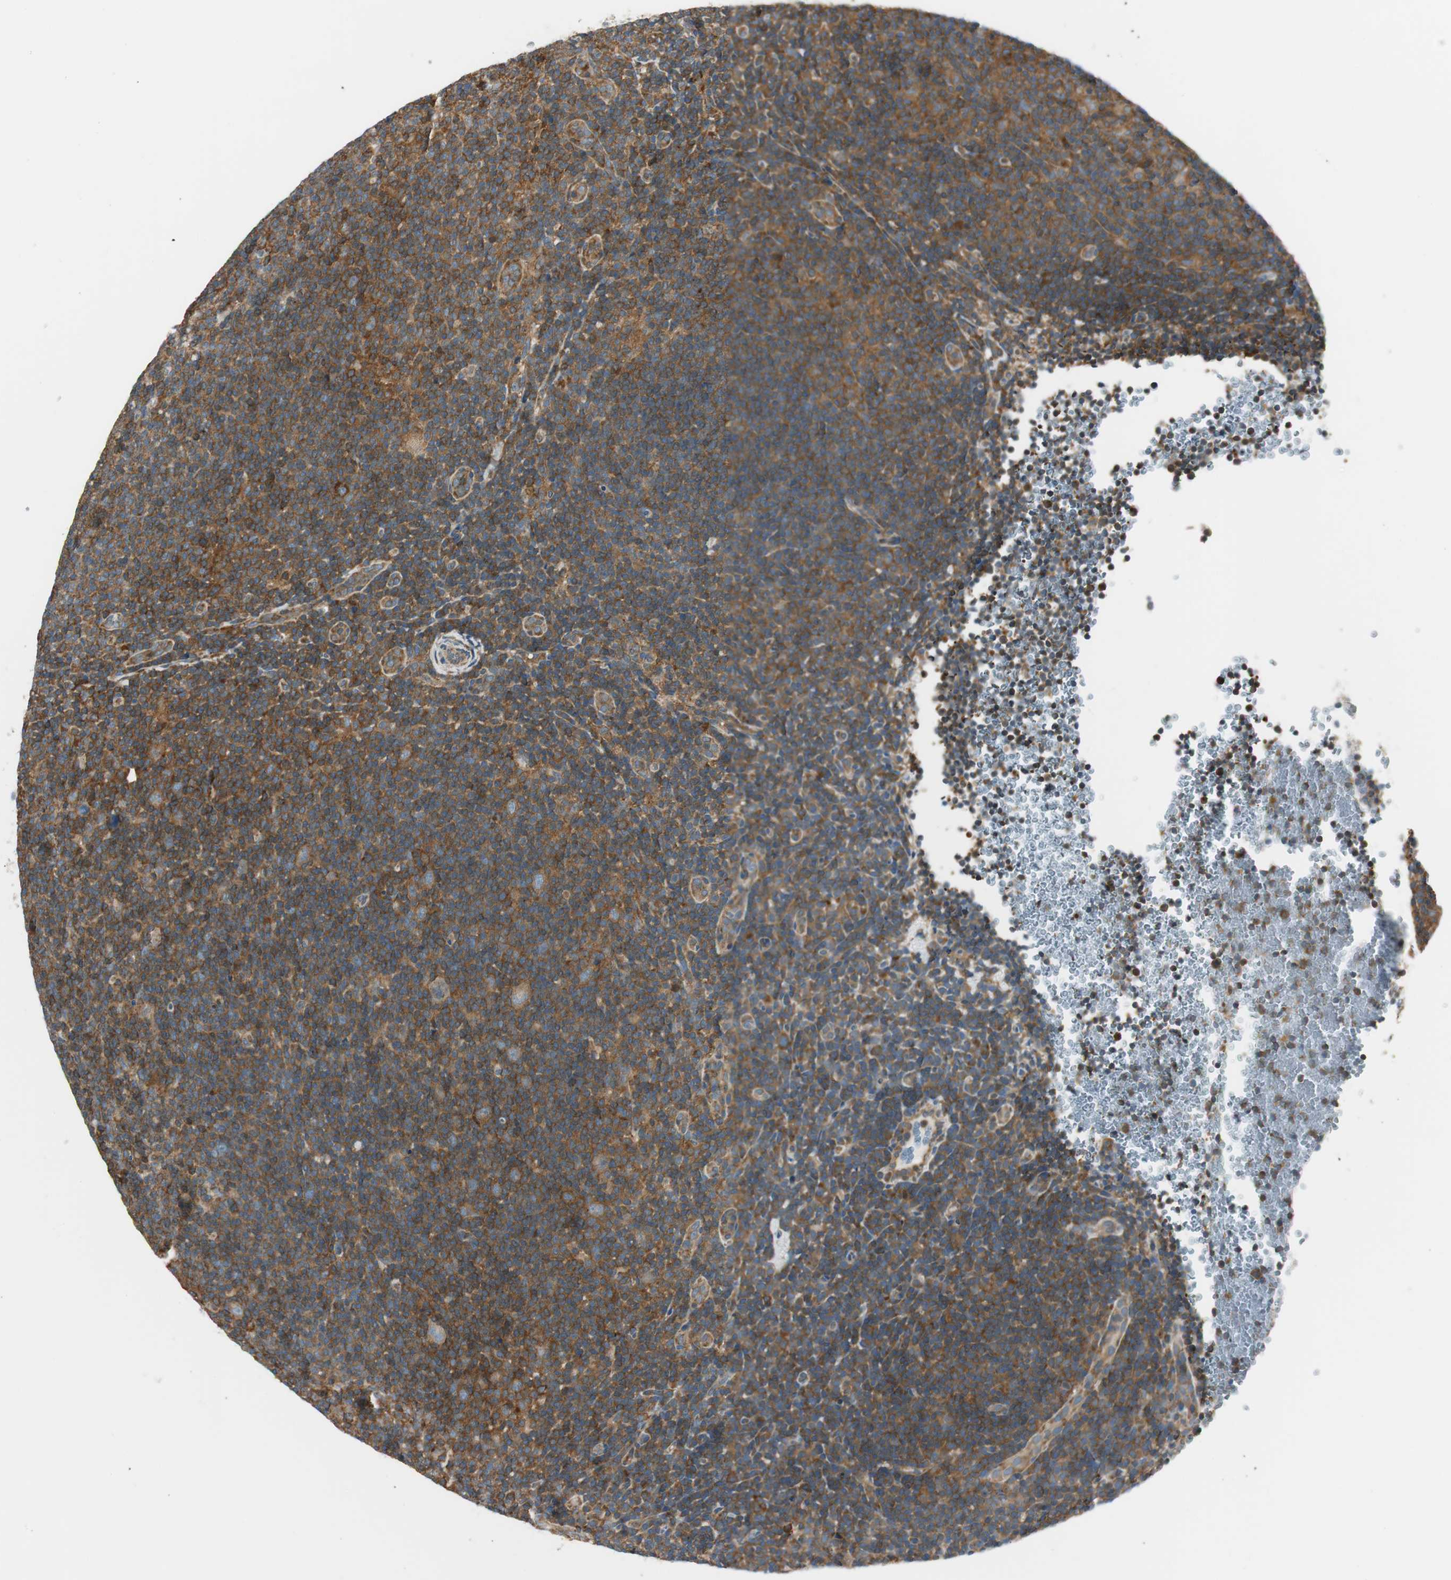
{"staining": {"intensity": "moderate", "quantity": ">75%", "location": "cytoplasmic/membranous"}, "tissue": "lymphoma", "cell_type": "Tumor cells", "image_type": "cancer", "snomed": [{"axis": "morphology", "description": "Hodgkin's disease, NOS"}, {"axis": "topography", "description": "Lymph node"}], "caption": "This image shows Hodgkin's disease stained with immunohistochemistry (IHC) to label a protein in brown. The cytoplasmic/membranous of tumor cells show moderate positivity for the protein. Nuclei are counter-stained blue.", "gene": "PI4K2B", "patient": {"sex": "female", "age": 57}}